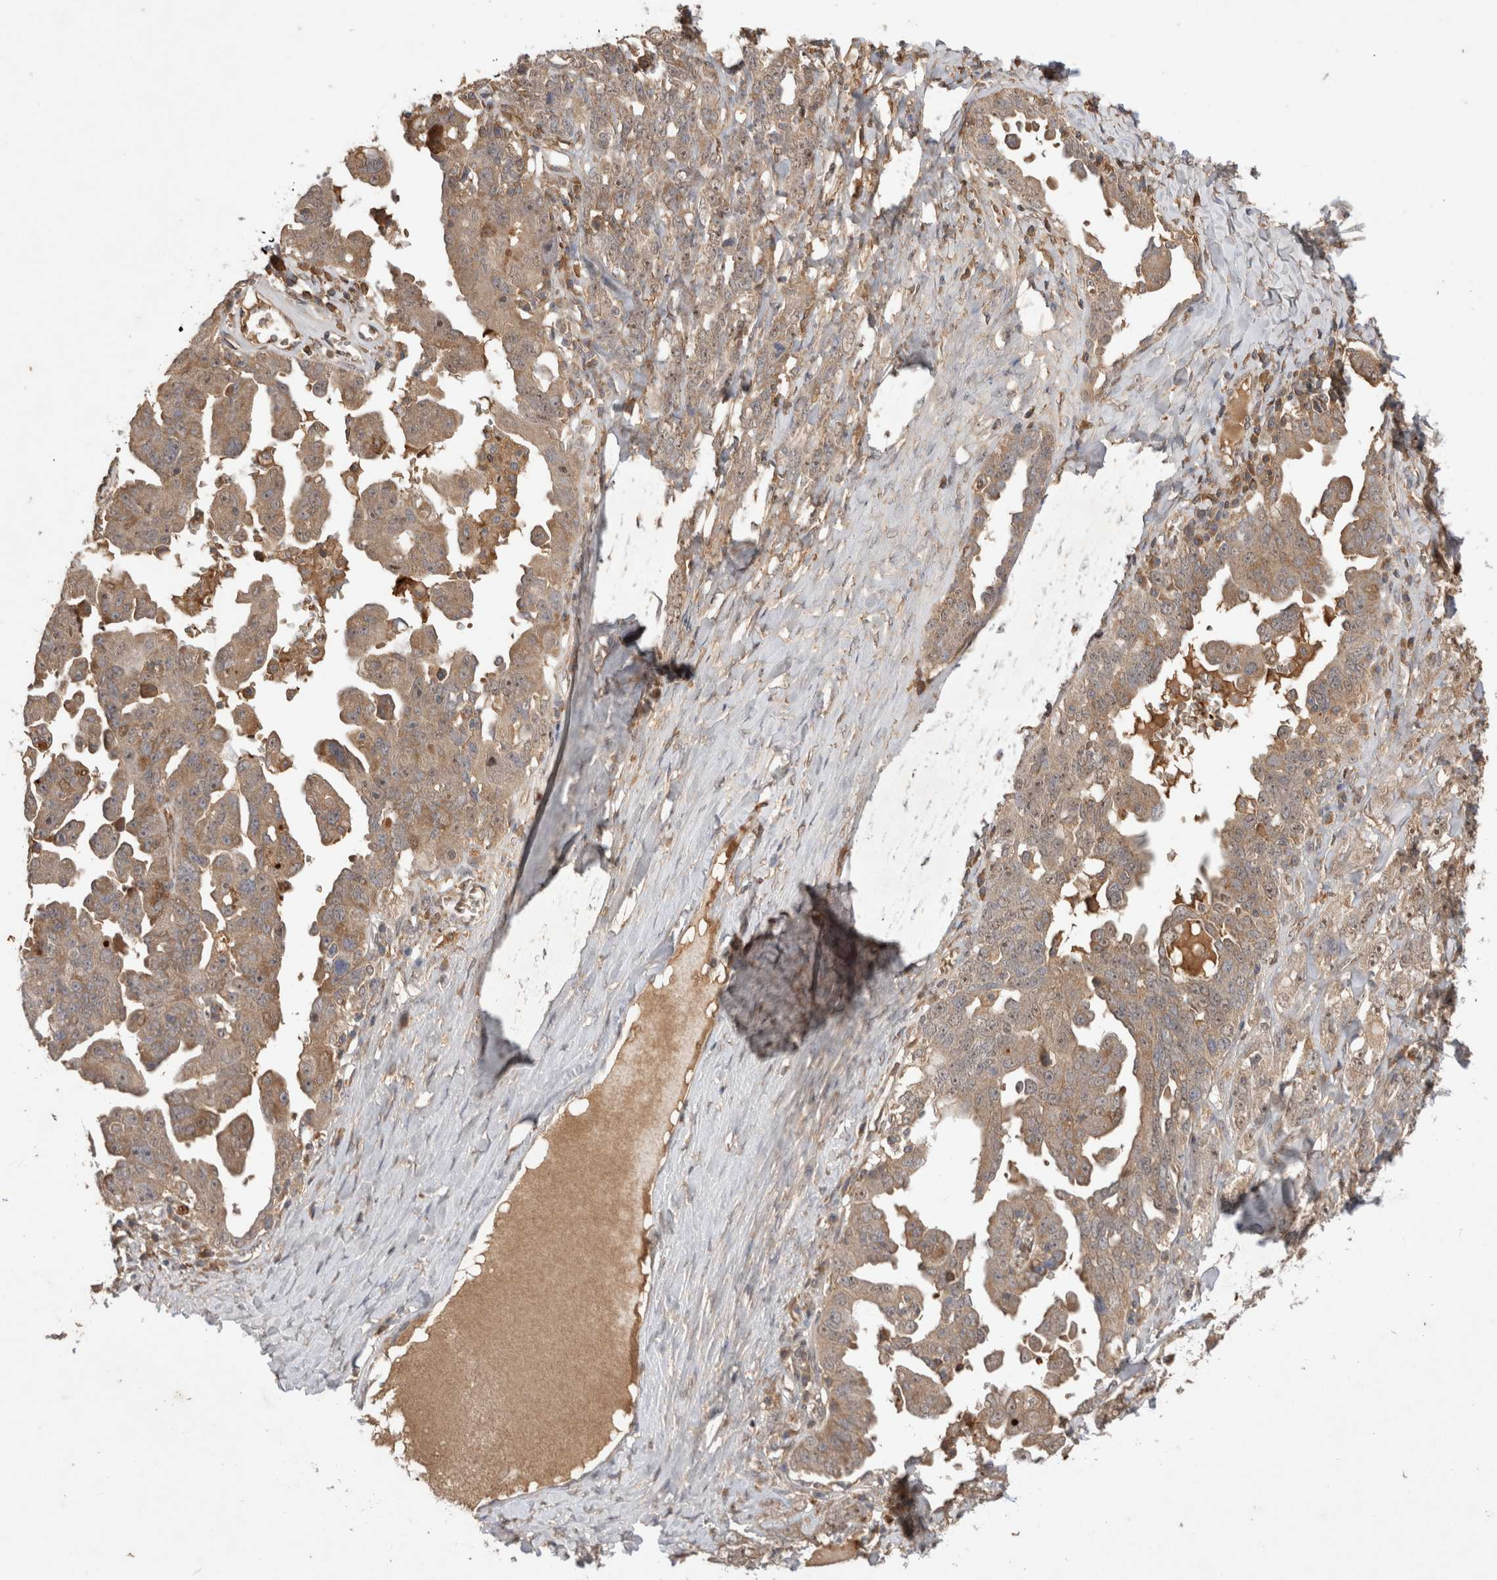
{"staining": {"intensity": "moderate", "quantity": "25%-75%", "location": "cytoplasmic/membranous"}, "tissue": "ovarian cancer", "cell_type": "Tumor cells", "image_type": "cancer", "snomed": [{"axis": "morphology", "description": "Carcinoma, endometroid"}, {"axis": "topography", "description": "Ovary"}], "caption": "Immunohistochemistry of human ovarian cancer (endometroid carcinoma) demonstrates medium levels of moderate cytoplasmic/membranous expression in approximately 25%-75% of tumor cells.", "gene": "FAM221A", "patient": {"sex": "female", "age": 62}}